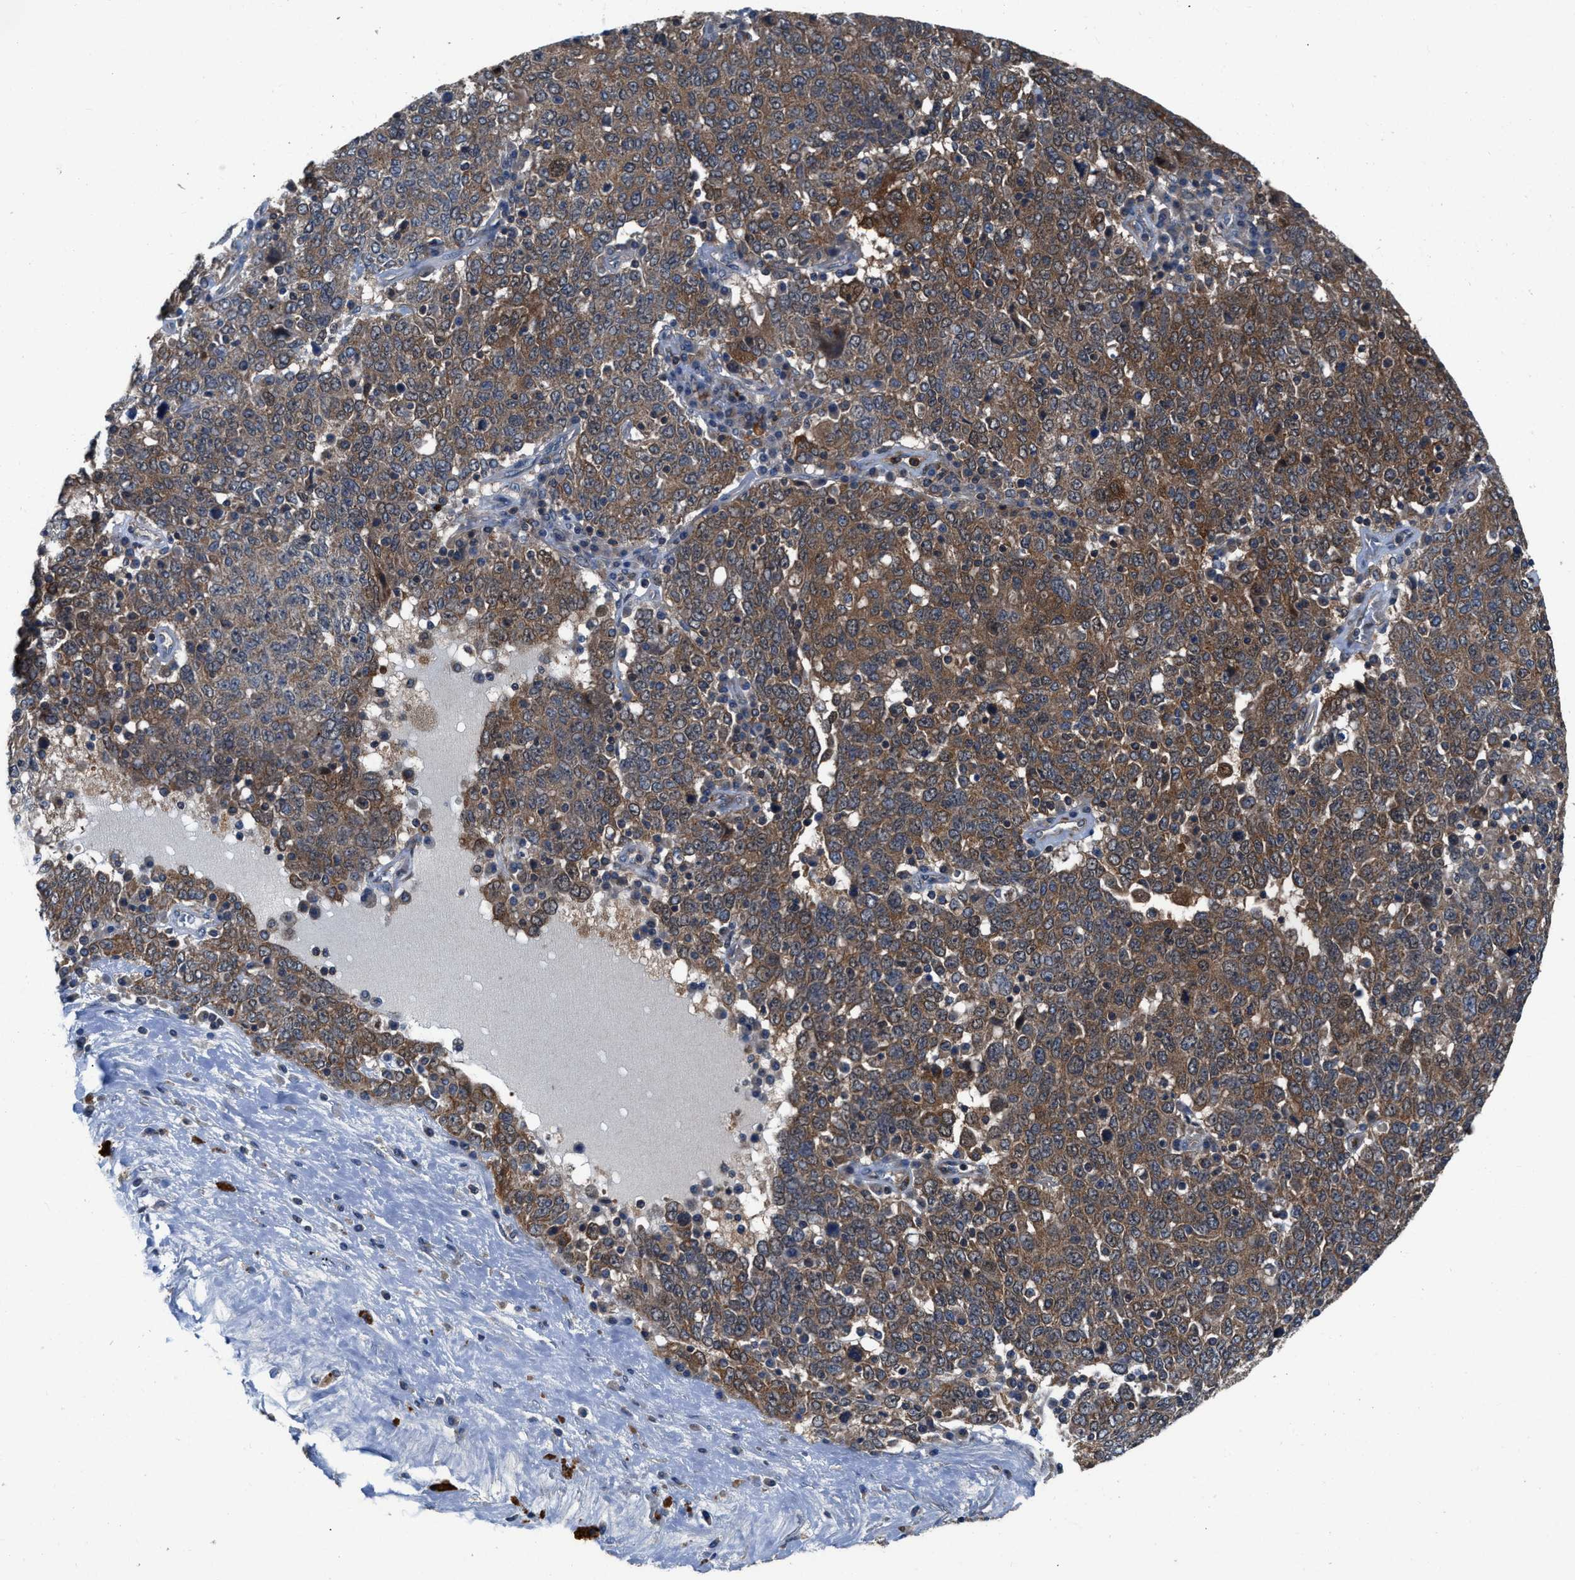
{"staining": {"intensity": "moderate", "quantity": ">75%", "location": "cytoplasmic/membranous"}, "tissue": "ovarian cancer", "cell_type": "Tumor cells", "image_type": "cancer", "snomed": [{"axis": "morphology", "description": "Carcinoma, endometroid"}, {"axis": "topography", "description": "Ovary"}], "caption": "Ovarian cancer tissue reveals moderate cytoplasmic/membranous expression in about >75% of tumor cells, visualized by immunohistochemistry. (Brightfield microscopy of DAB IHC at high magnification).", "gene": "USP25", "patient": {"sex": "female", "age": 62}}